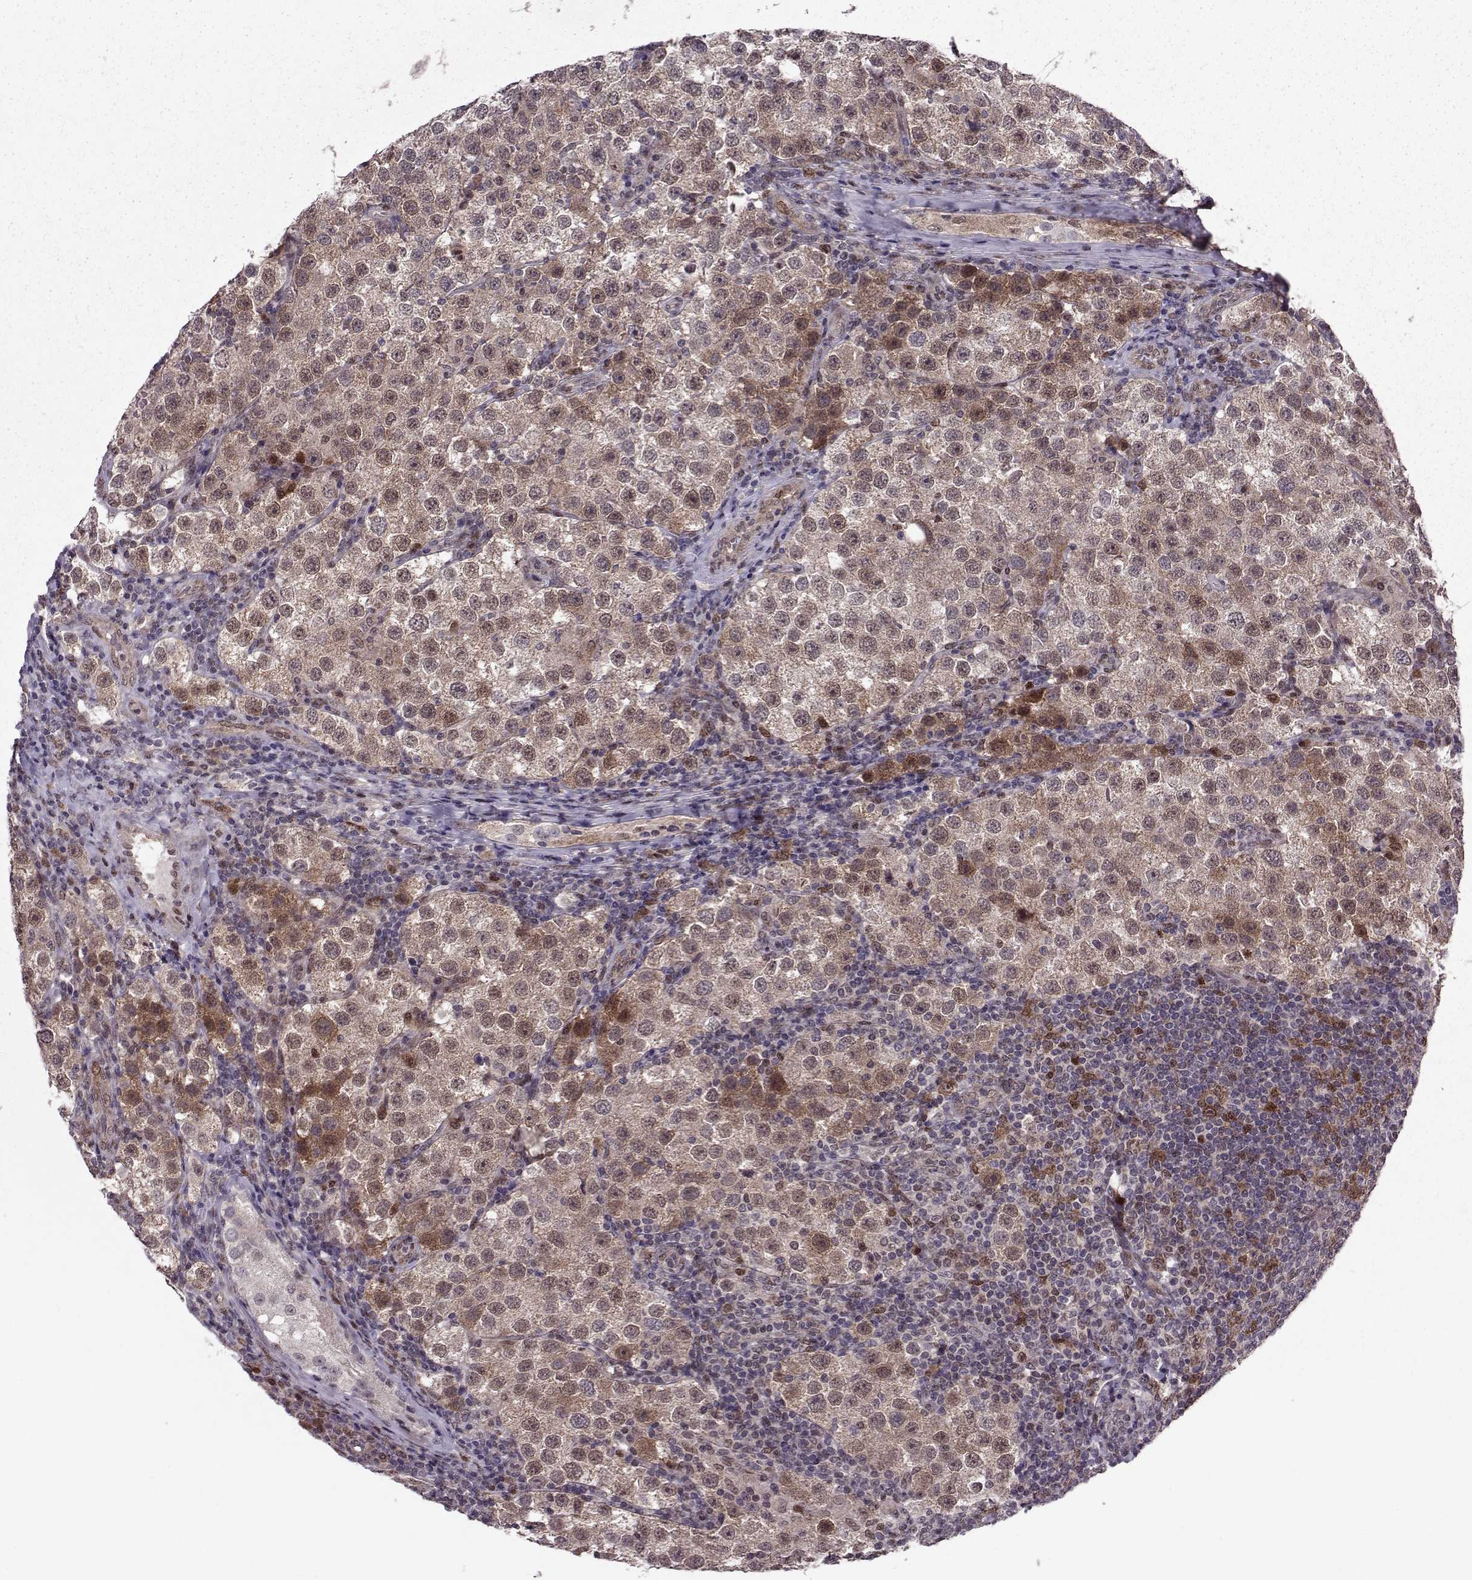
{"staining": {"intensity": "moderate", "quantity": "25%-75%", "location": "cytoplasmic/membranous,nuclear"}, "tissue": "testis cancer", "cell_type": "Tumor cells", "image_type": "cancer", "snomed": [{"axis": "morphology", "description": "Seminoma, NOS"}, {"axis": "topography", "description": "Testis"}], "caption": "An immunohistochemistry (IHC) photomicrograph of tumor tissue is shown. Protein staining in brown highlights moderate cytoplasmic/membranous and nuclear positivity in testis cancer within tumor cells.", "gene": "CDK4", "patient": {"sex": "male", "age": 37}}